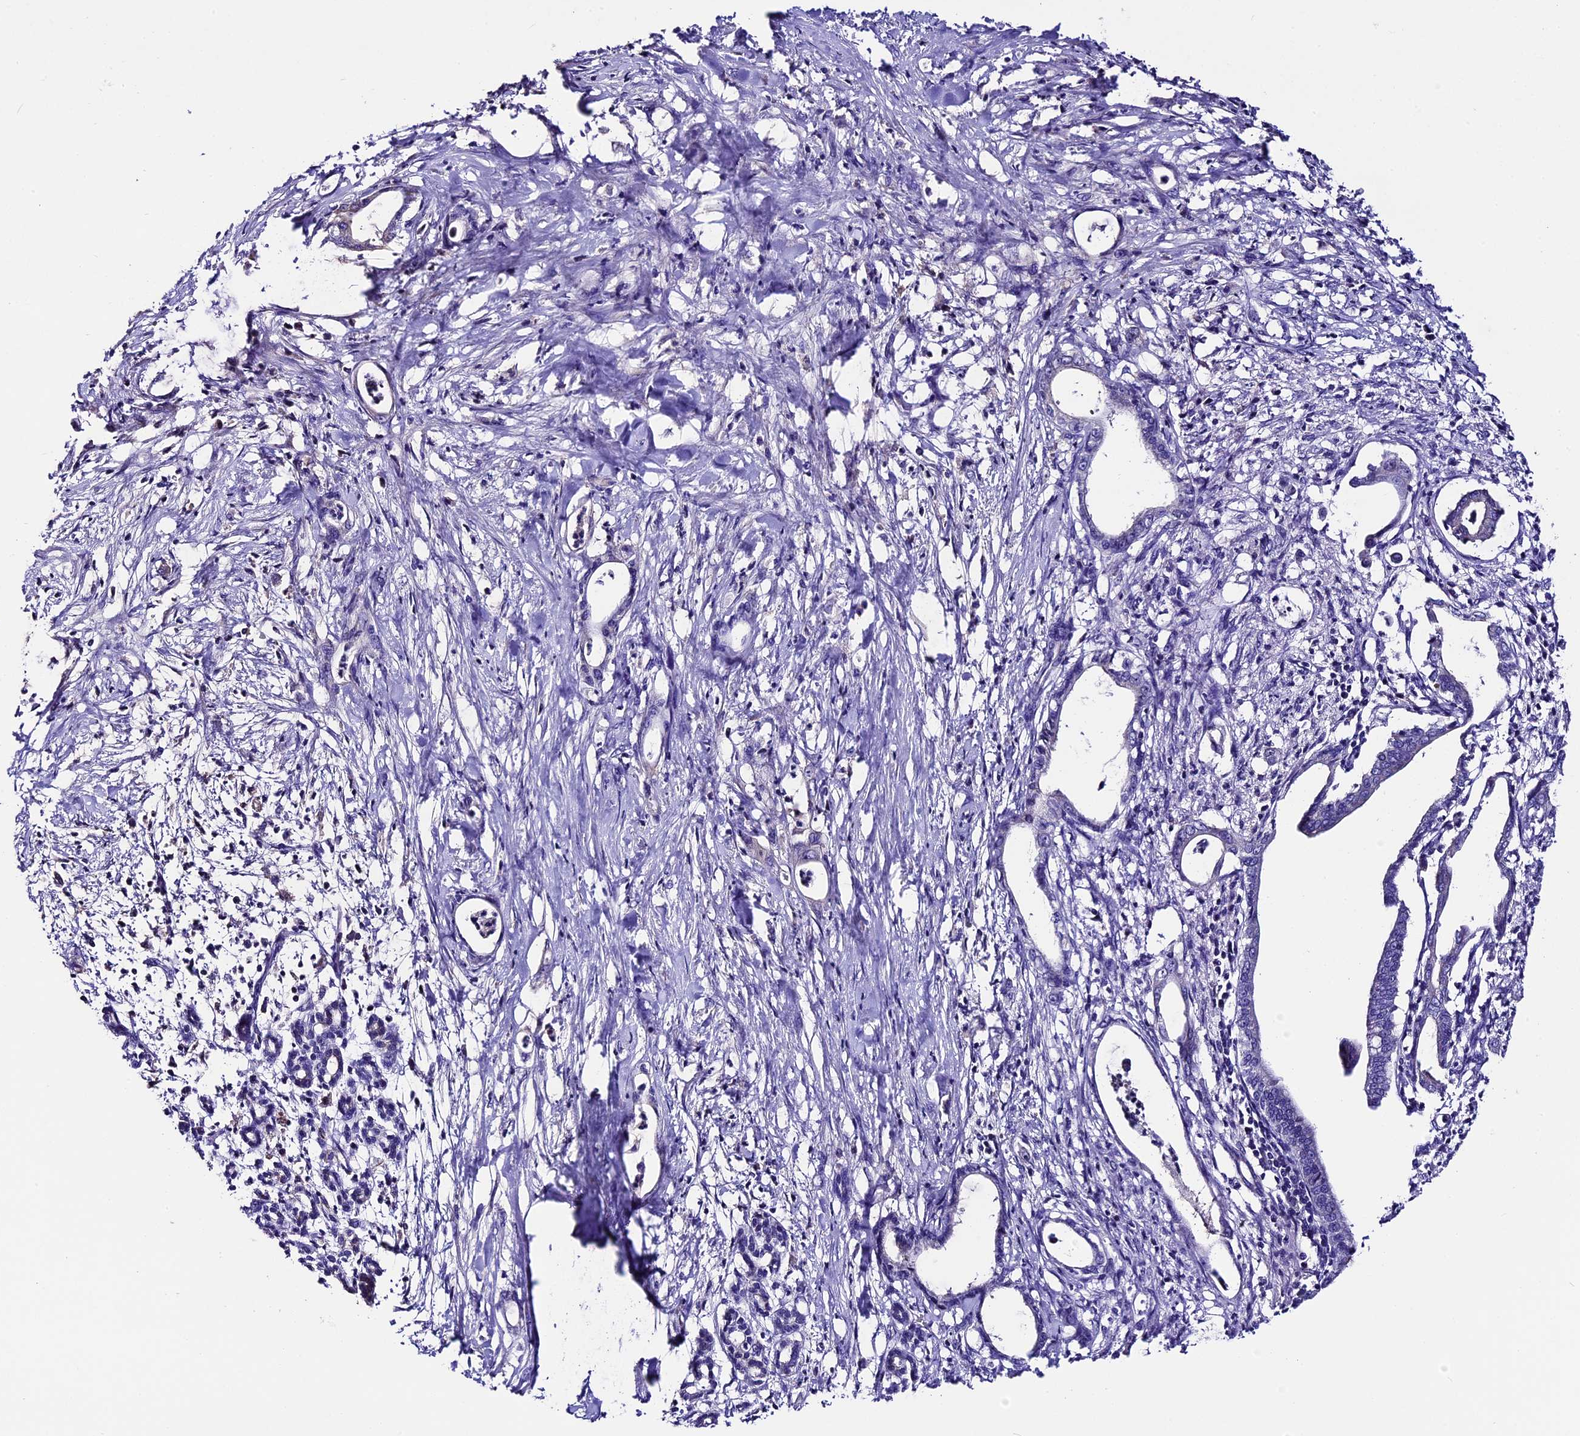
{"staining": {"intensity": "negative", "quantity": "none", "location": "none"}, "tissue": "pancreatic cancer", "cell_type": "Tumor cells", "image_type": "cancer", "snomed": [{"axis": "morphology", "description": "Adenocarcinoma, NOS"}, {"axis": "topography", "description": "Pancreas"}], "caption": "The photomicrograph reveals no significant staining in tumor cells of pancreatic cancer (adenocarcinoma). (DAB immunohistochemistry, high magnification).", "gene": "TCP11L2", "patient": {"sex": "female", "age": 55}}